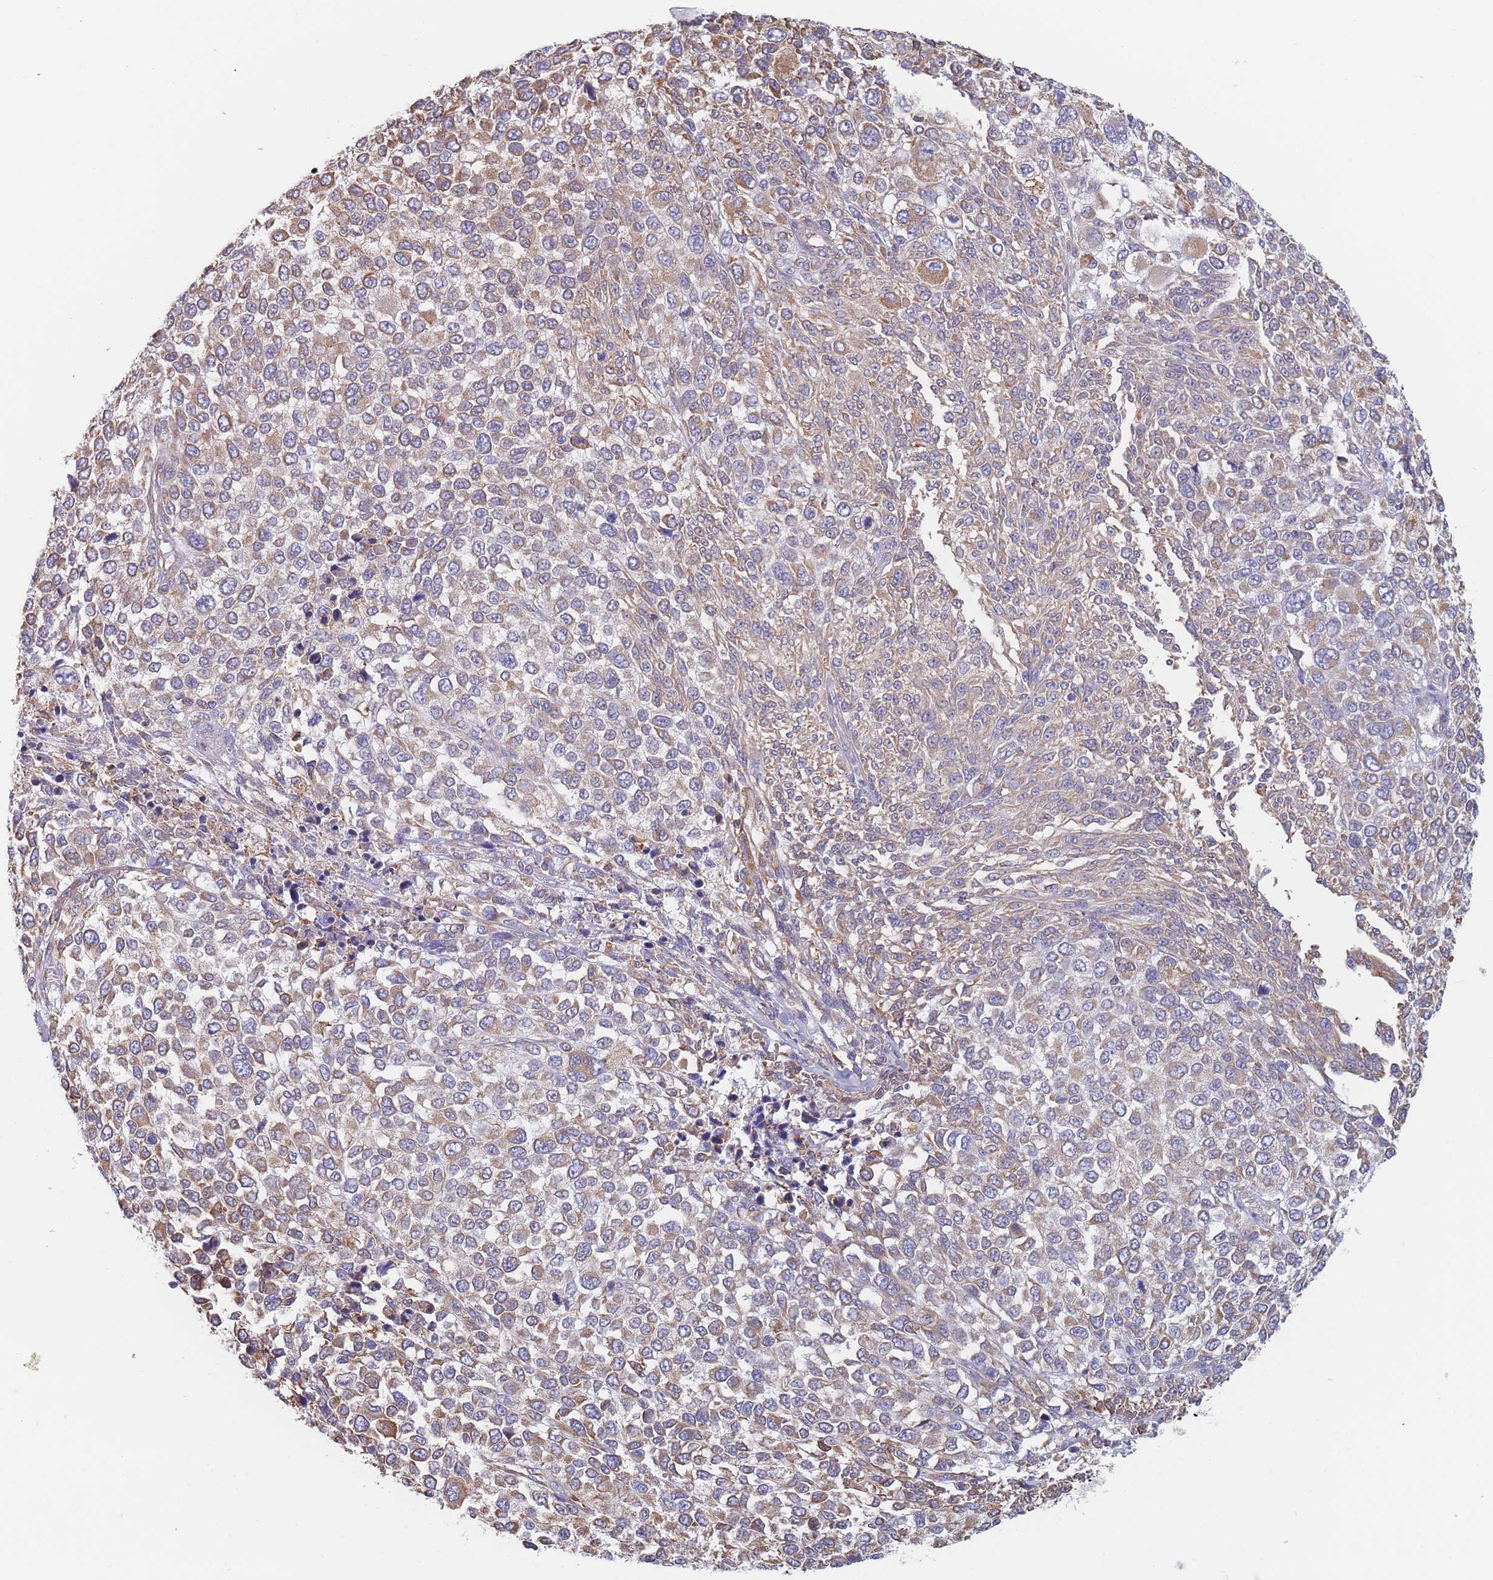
{"staining": {"intensity": "moderate", "quantity": "25%-75%", "location": "cytoplasmic/membranous"}, "tissue": "melanoma", "cell_type": "Tumor cells", "image_type": "cancer", "snomed": [{"axis": "morphology", "description": "Malignant melanoma, NOS"}, {"axis": "topography", "description": "Skin of trunk"}], "caption": "Human malignant melanoma stained with a brown dye demonstrates moderate cytoplasmic/membranous positive staining in about 25%-75% of tumor cells.", "gene": "OR7C2", "patient": {"sex": "male", "age": 71}}